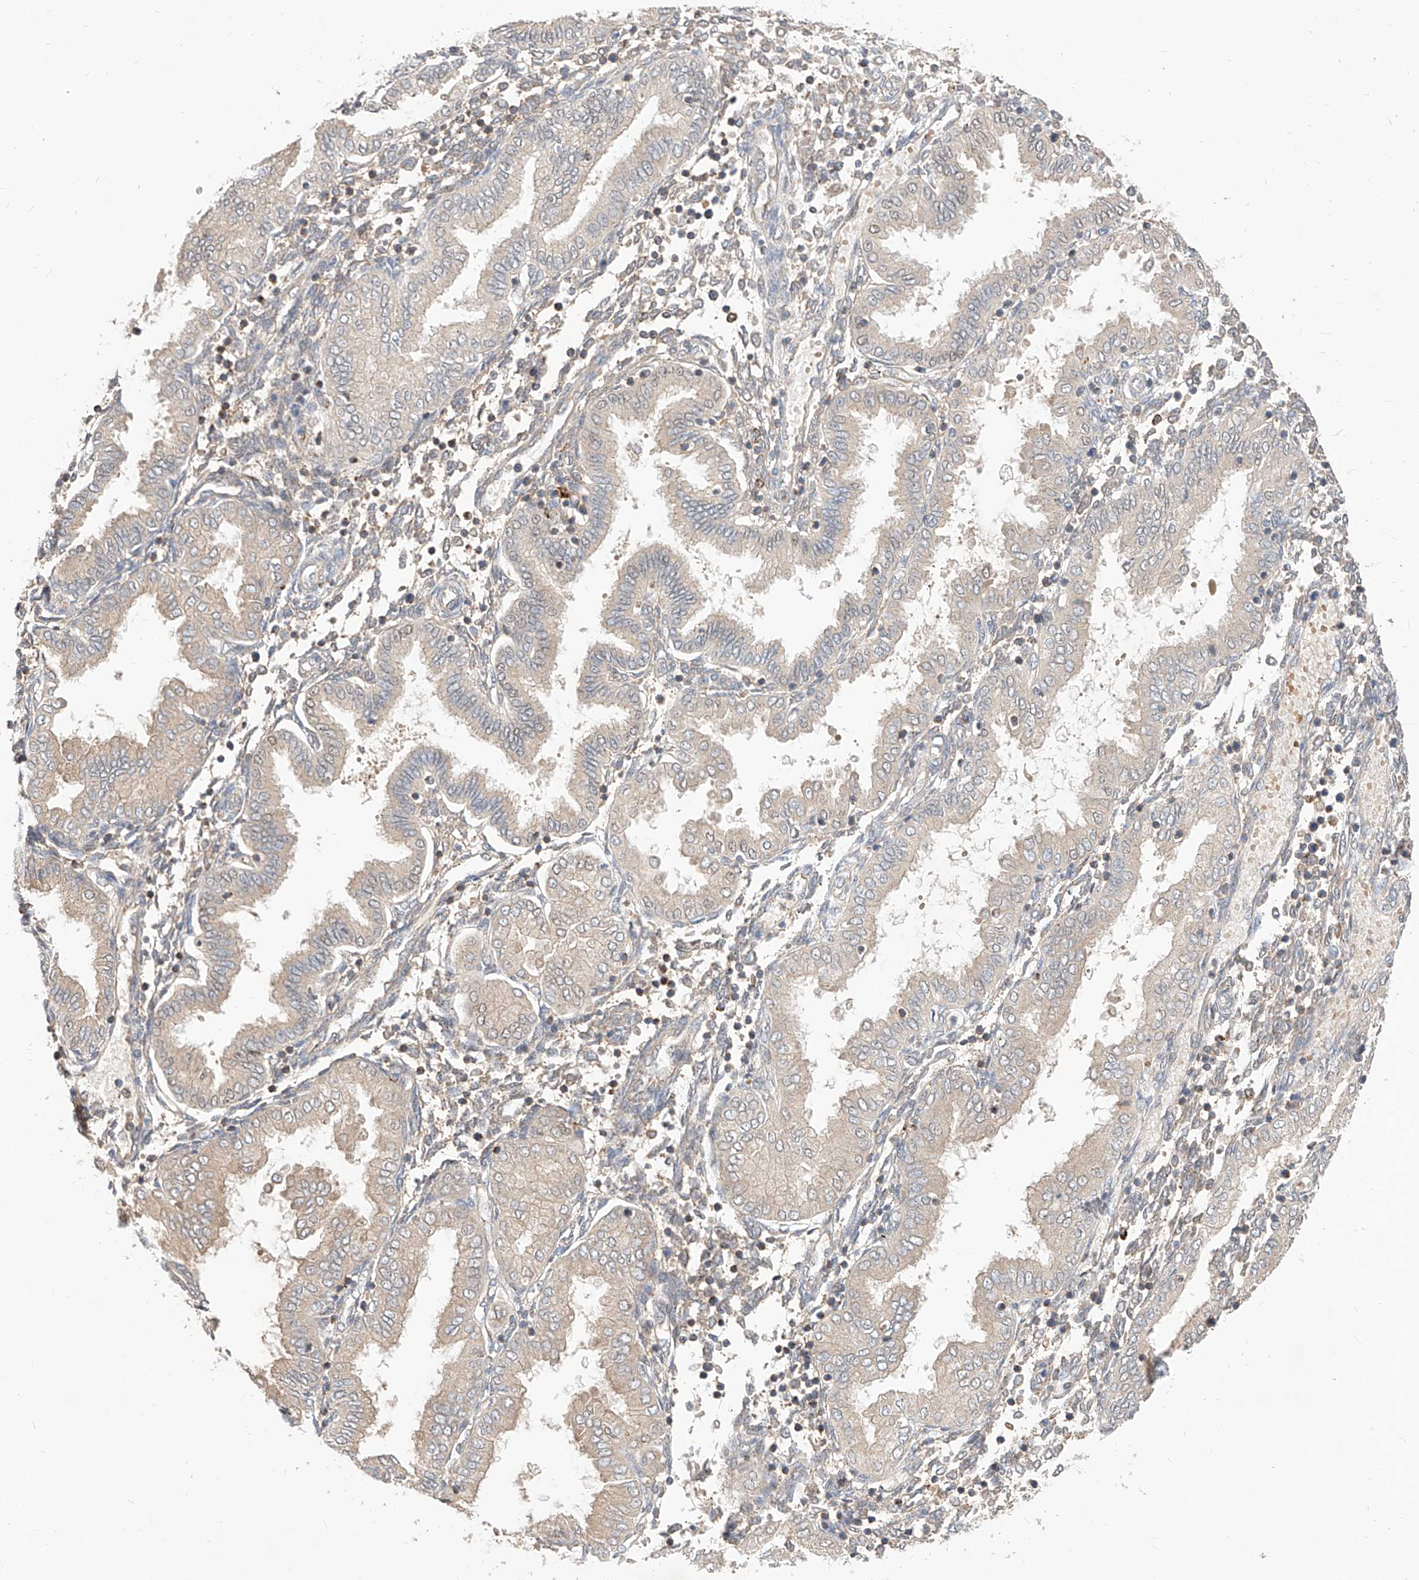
{"staining": {"intensity": "weak", "quantity": "<25%", "location": "cytoplasmic/membranous"}, "tissue": "endometrium", "cell_type": "Cells in endometrial stroma", "image_type": "normal", "snomed": [{"axis": "morphology", "description": "Normal tissue, NOS"}, {"axis": "topography", "description": "Endometrium"}], "caption": "Cells in endometrial stroma show no significant protein staining in normal endometrium.", "gene": "TSNAX", "patient": {"sex": "female", "age": 53}}